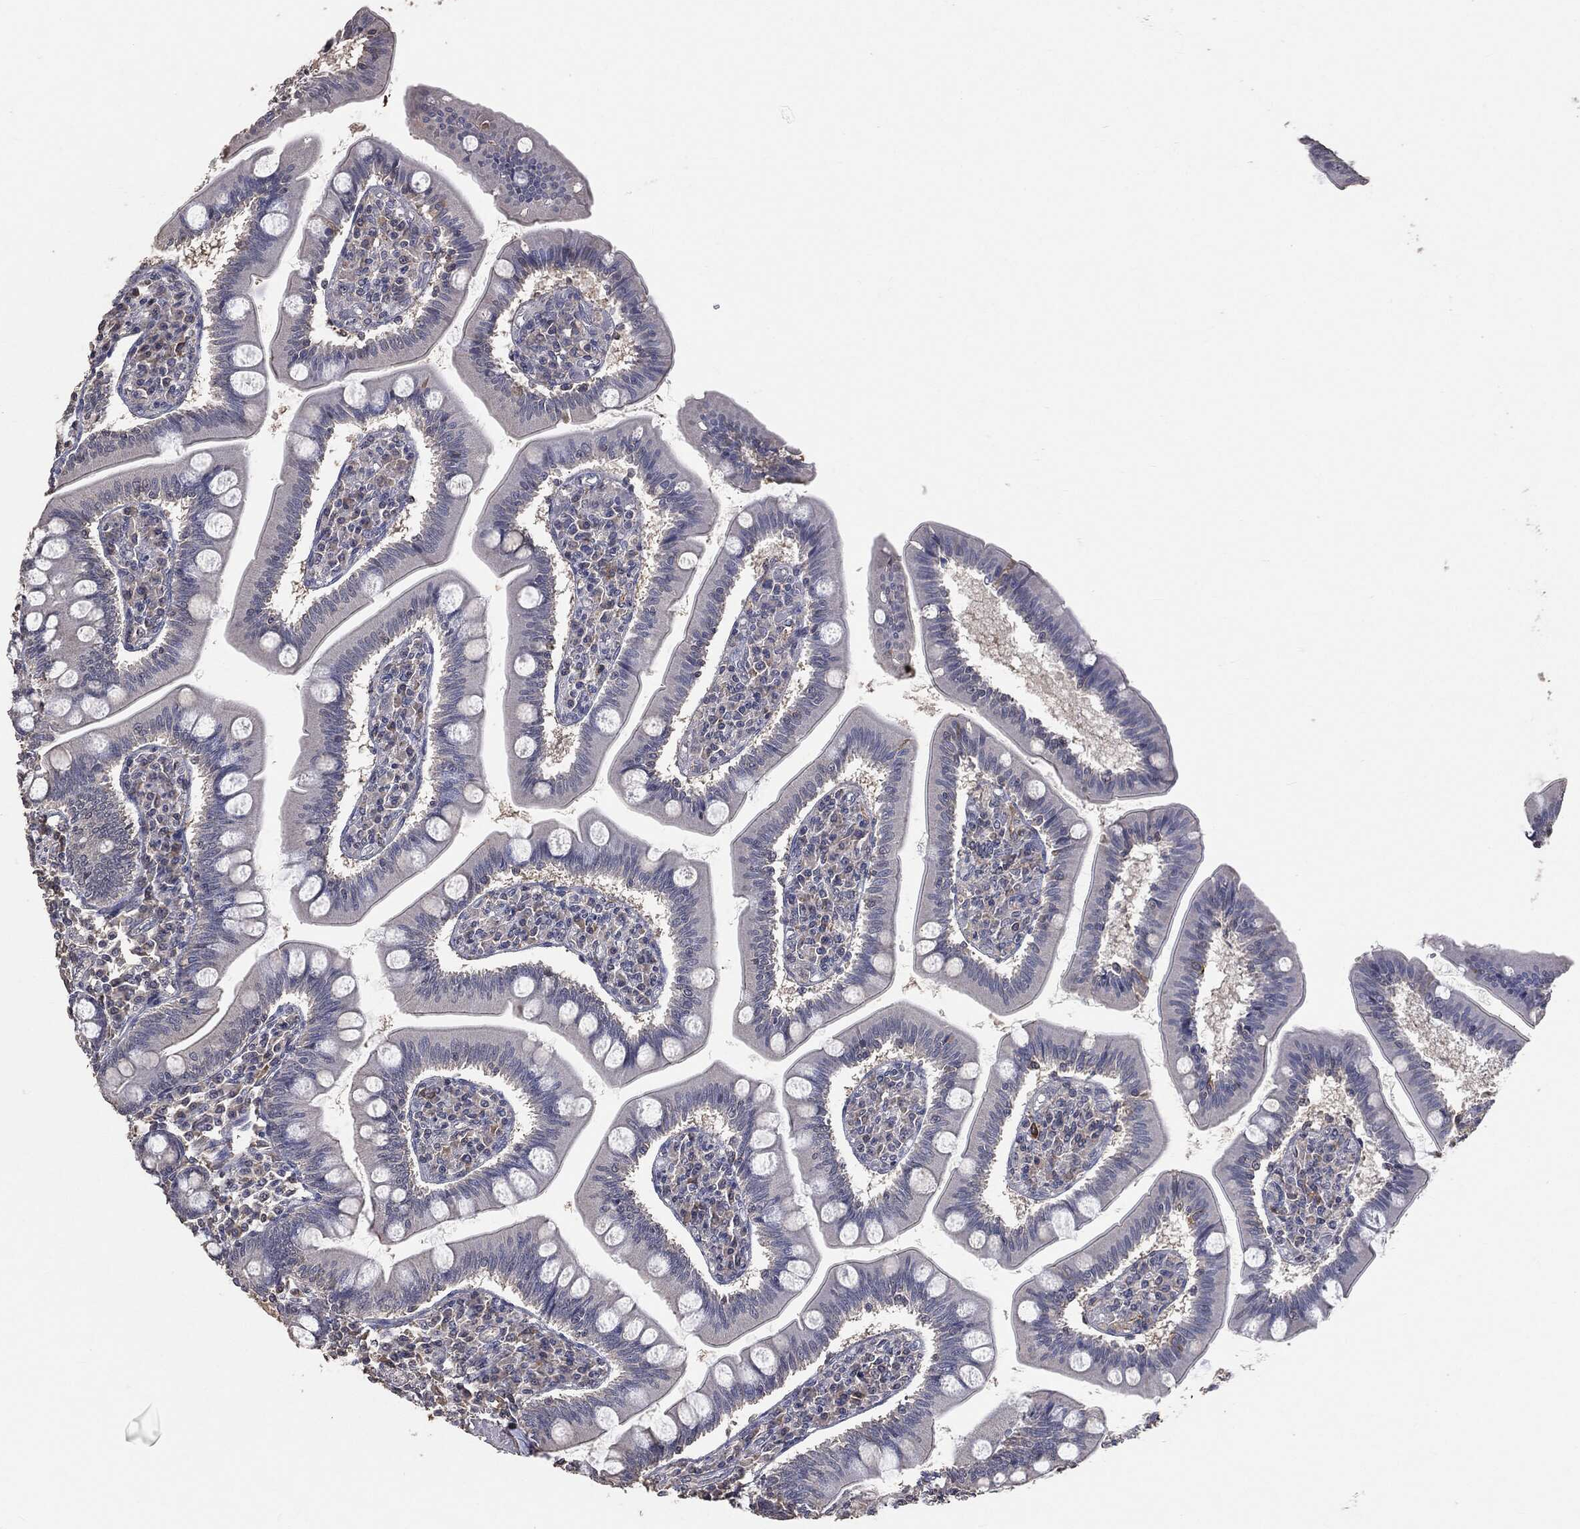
{"staining": {"intensity": "negative", "quantity": "none", "location": "none"}, "tissue": "small intestine", "cell_type": "Glandular cells", "image_type": "normal", "snomed": [{"axis": "morphology", "description": "Normal tissue, NOS"}, {"axis": "topography", "description": "Small intestine"}], "caption": "Immunohistochemical staining of normal small intestine demonstrates no significant positivity in glandular cells.", "gene": "SNAP25", "patient": {"sex": "male", "age": 88}}